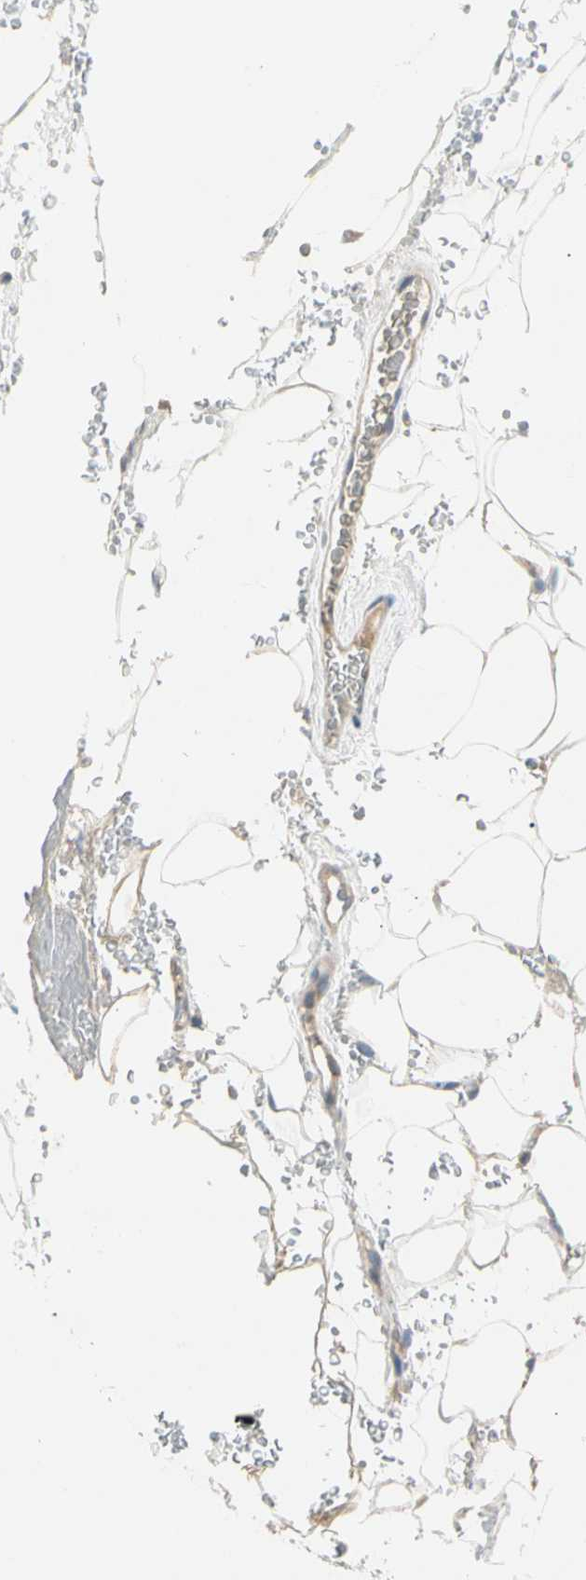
{"staining": {"intensity": "negative", "quantity": "none", "location": "none"}, "tissue": "adipose tissue", "cell_type": "Adipocytes", "image_type": "normal", "snomed": [{"axis": "morphology", "description": "Normal tissue, NOS"}, {"axis": "topography", "description": "Peripheral nerve tissue"}], "caption": "DAB immunohistochemical staining of unremarkable human adipose tissue displays no significant staining in adipocytes.", "gene": "PANK2", "patient": {"sex": "male", "age": 70}}